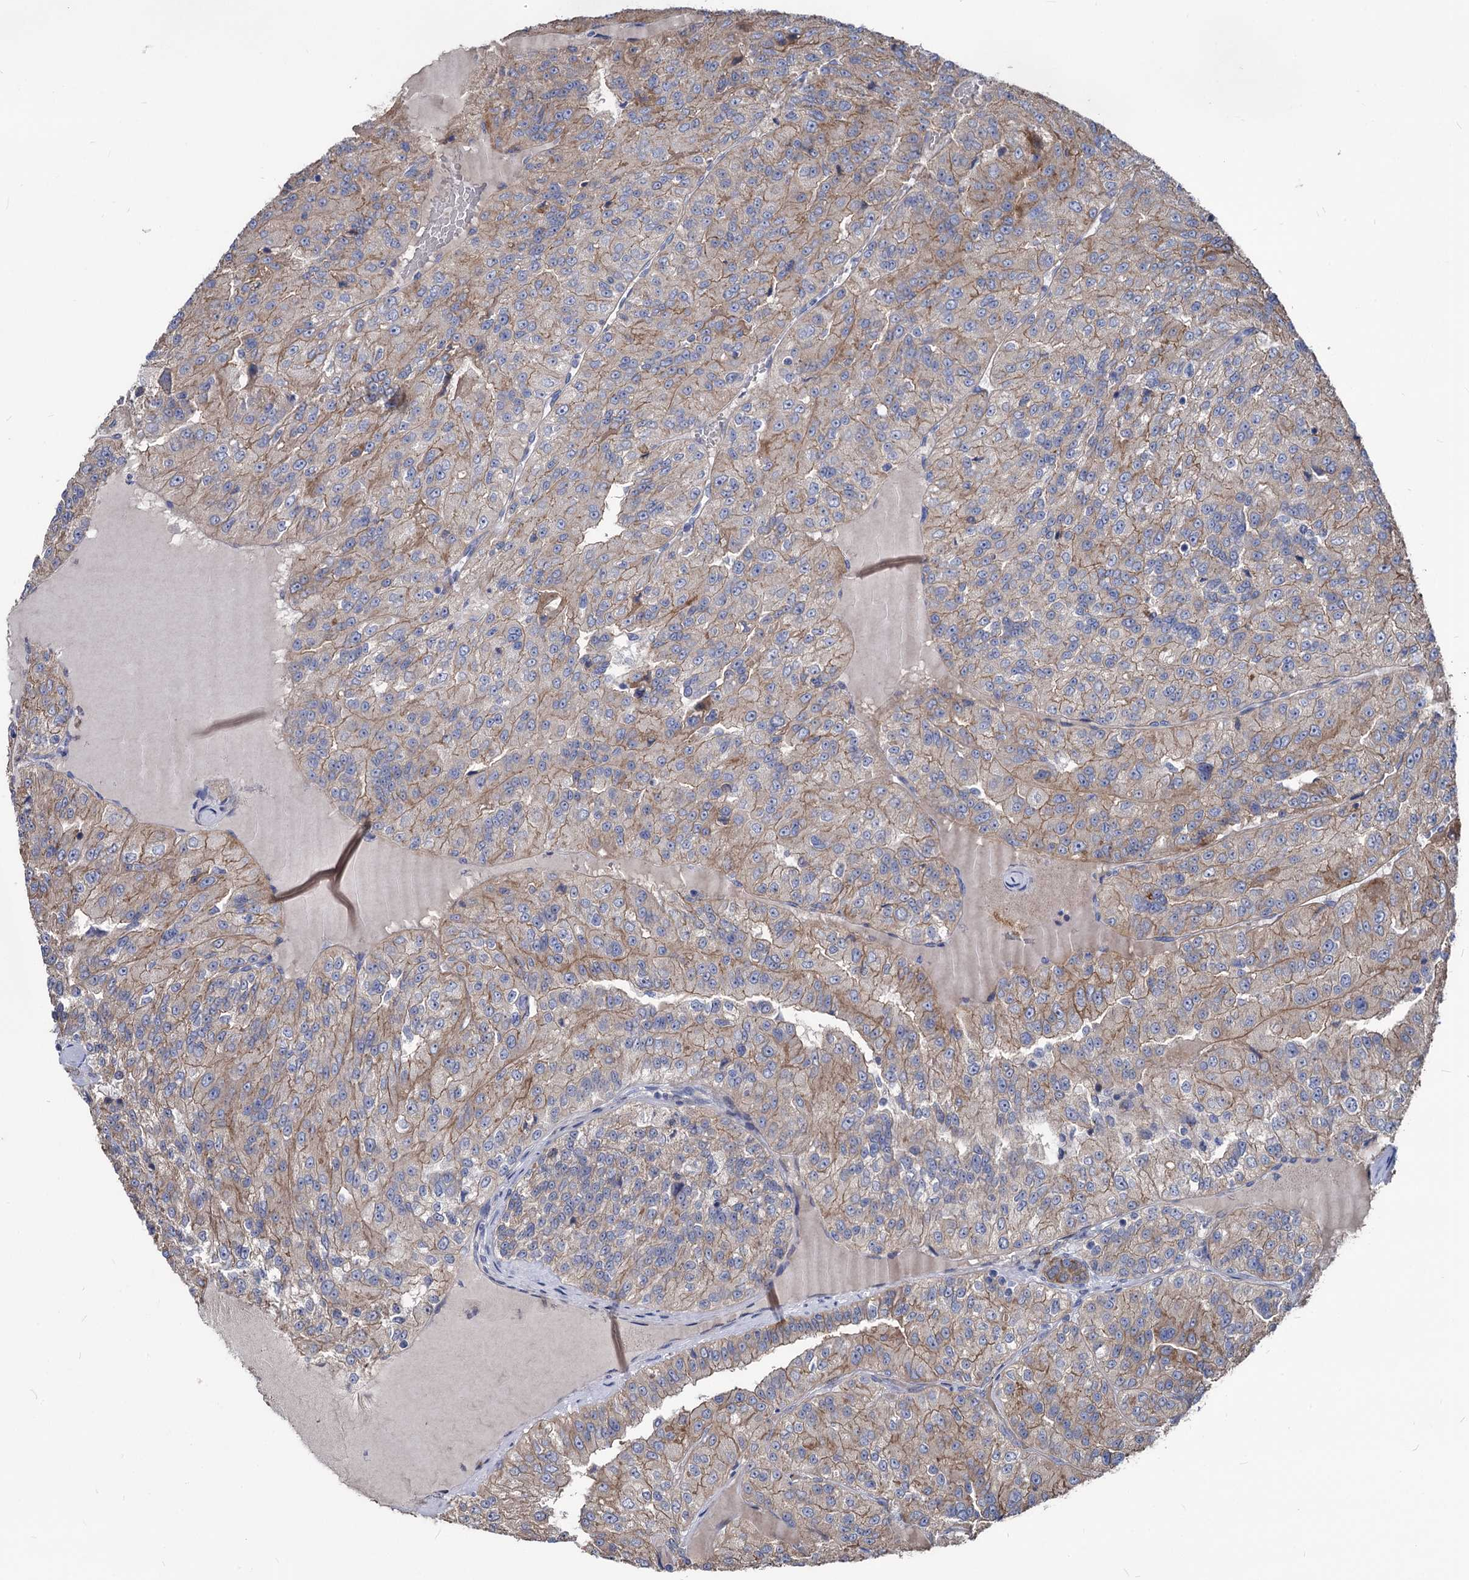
{"staining": {"intensity": "moderate", "quantity": "25%-75%", "location": "cytoplasmic/membranous"}, "tissue": "renal cancer", "cell_type": "Tumor cells", "image_type": "cancer", "snomed": [{"axis": "morphology", "description": "Adenocarcinoma, NOS"}, {"axis": "topography", "description": "Kidney"}], "caption": "Renal cancer (adenocarcinoma) stained with DAB (3,3'-diaminobenzidine) immunohistochemistry (IHC) displays medium levels of moderate cytoplasmic/membranous positivity in approximately 25%-75% of tumor cells.", "gene": "SMAGP", "patient": {"sex": "female", "age": 63}}